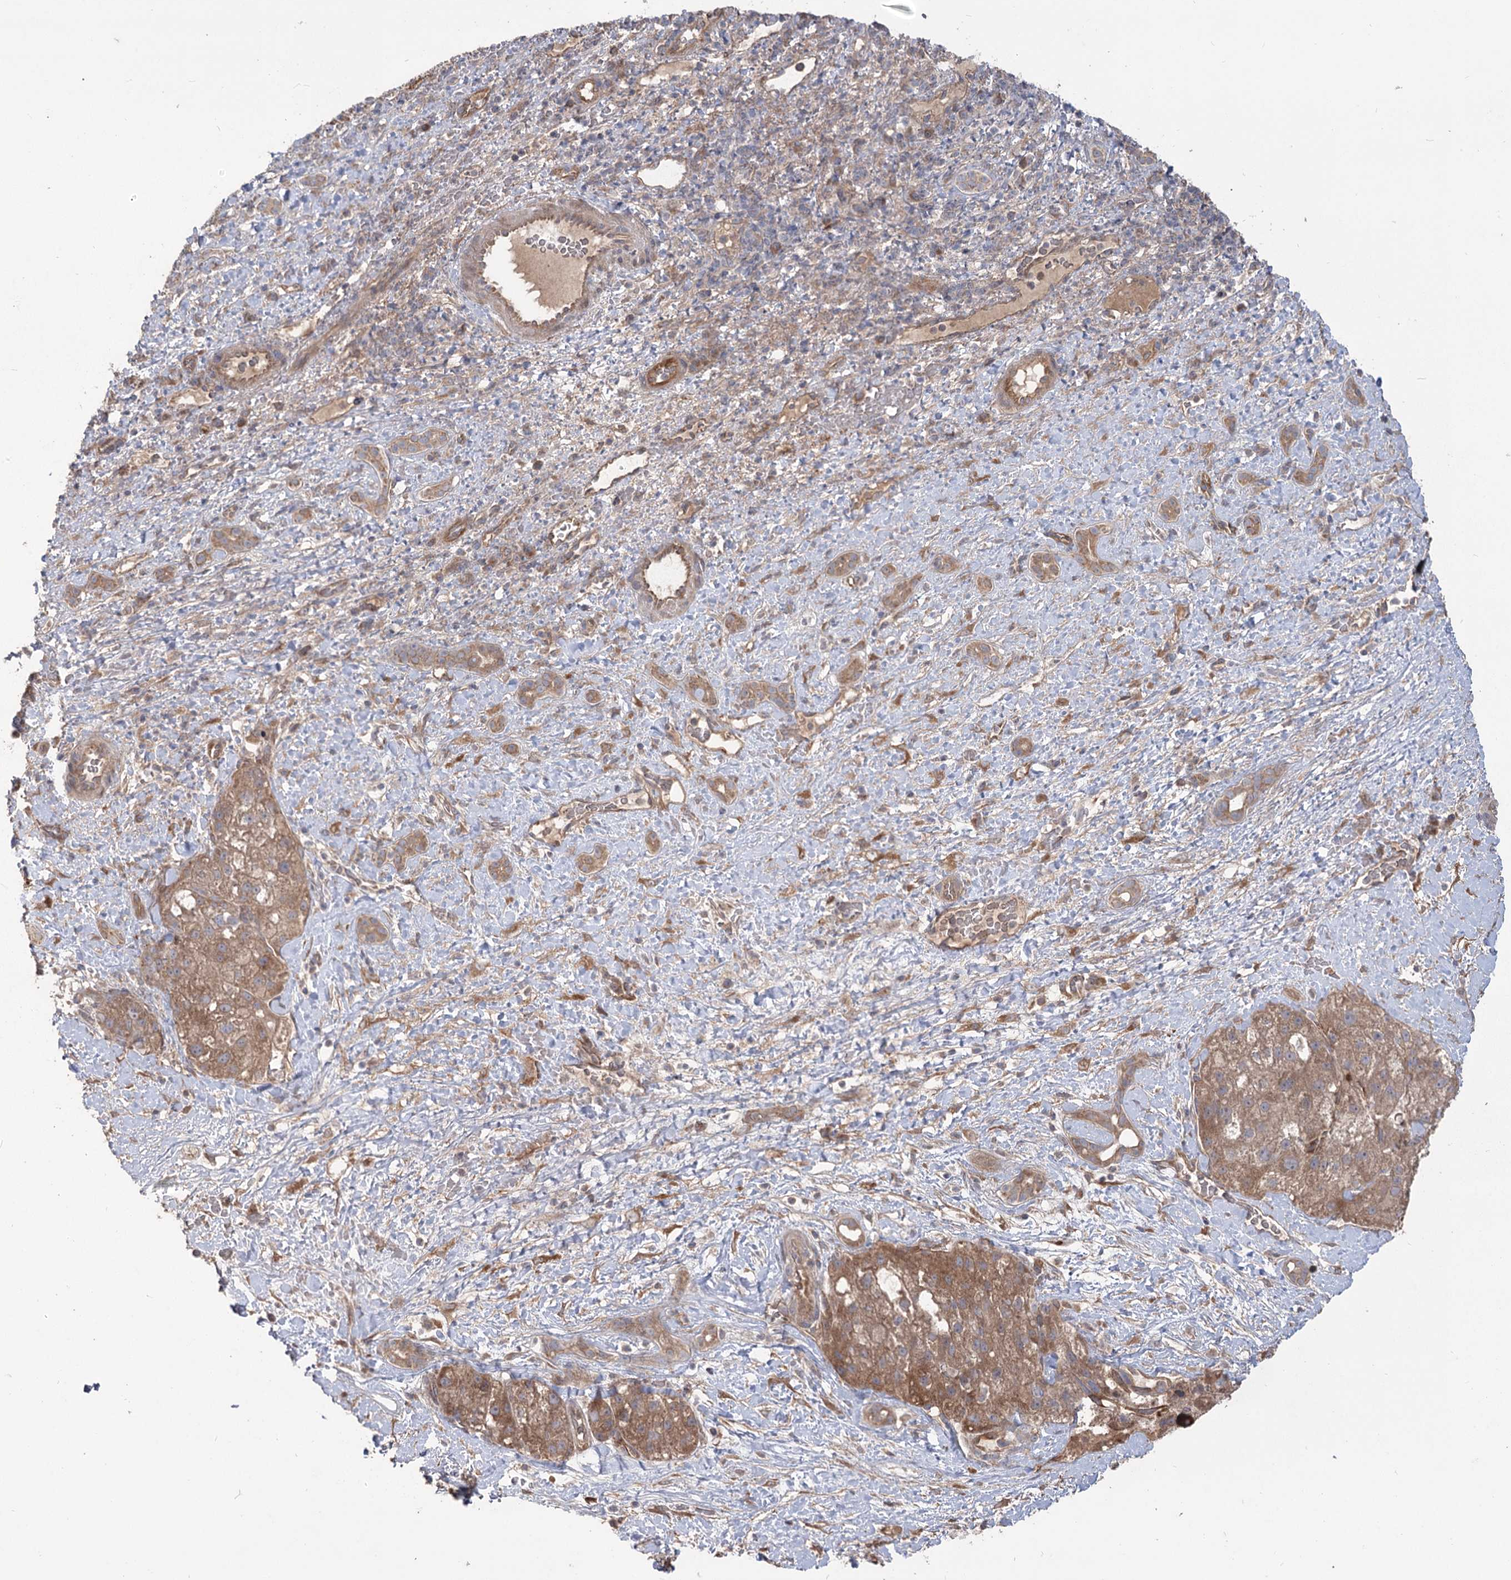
{"staining": {"intensity": "moderate", "quantity": ">75%", "location": "cytoplasmic/membranous"}, "tissue": "liver cancer", "cell_type": "Tumor cells", "image_type": "cancer", "snomed": [{"axis": "morphology", "description": "Normal tissue, NOS"}, {"axis": "morphology", "description": "Carcinoma, Hepatocellular, NOS"}, {"axis": "topography", "description": "Liver"}], "caption": "Liver cancer (hepatocellular carcinoma) stained with a protein marker exhibits moderate staining in tumor cells.", "gene": "RIN2", "patient": {"sex": "male", "age": 57}}